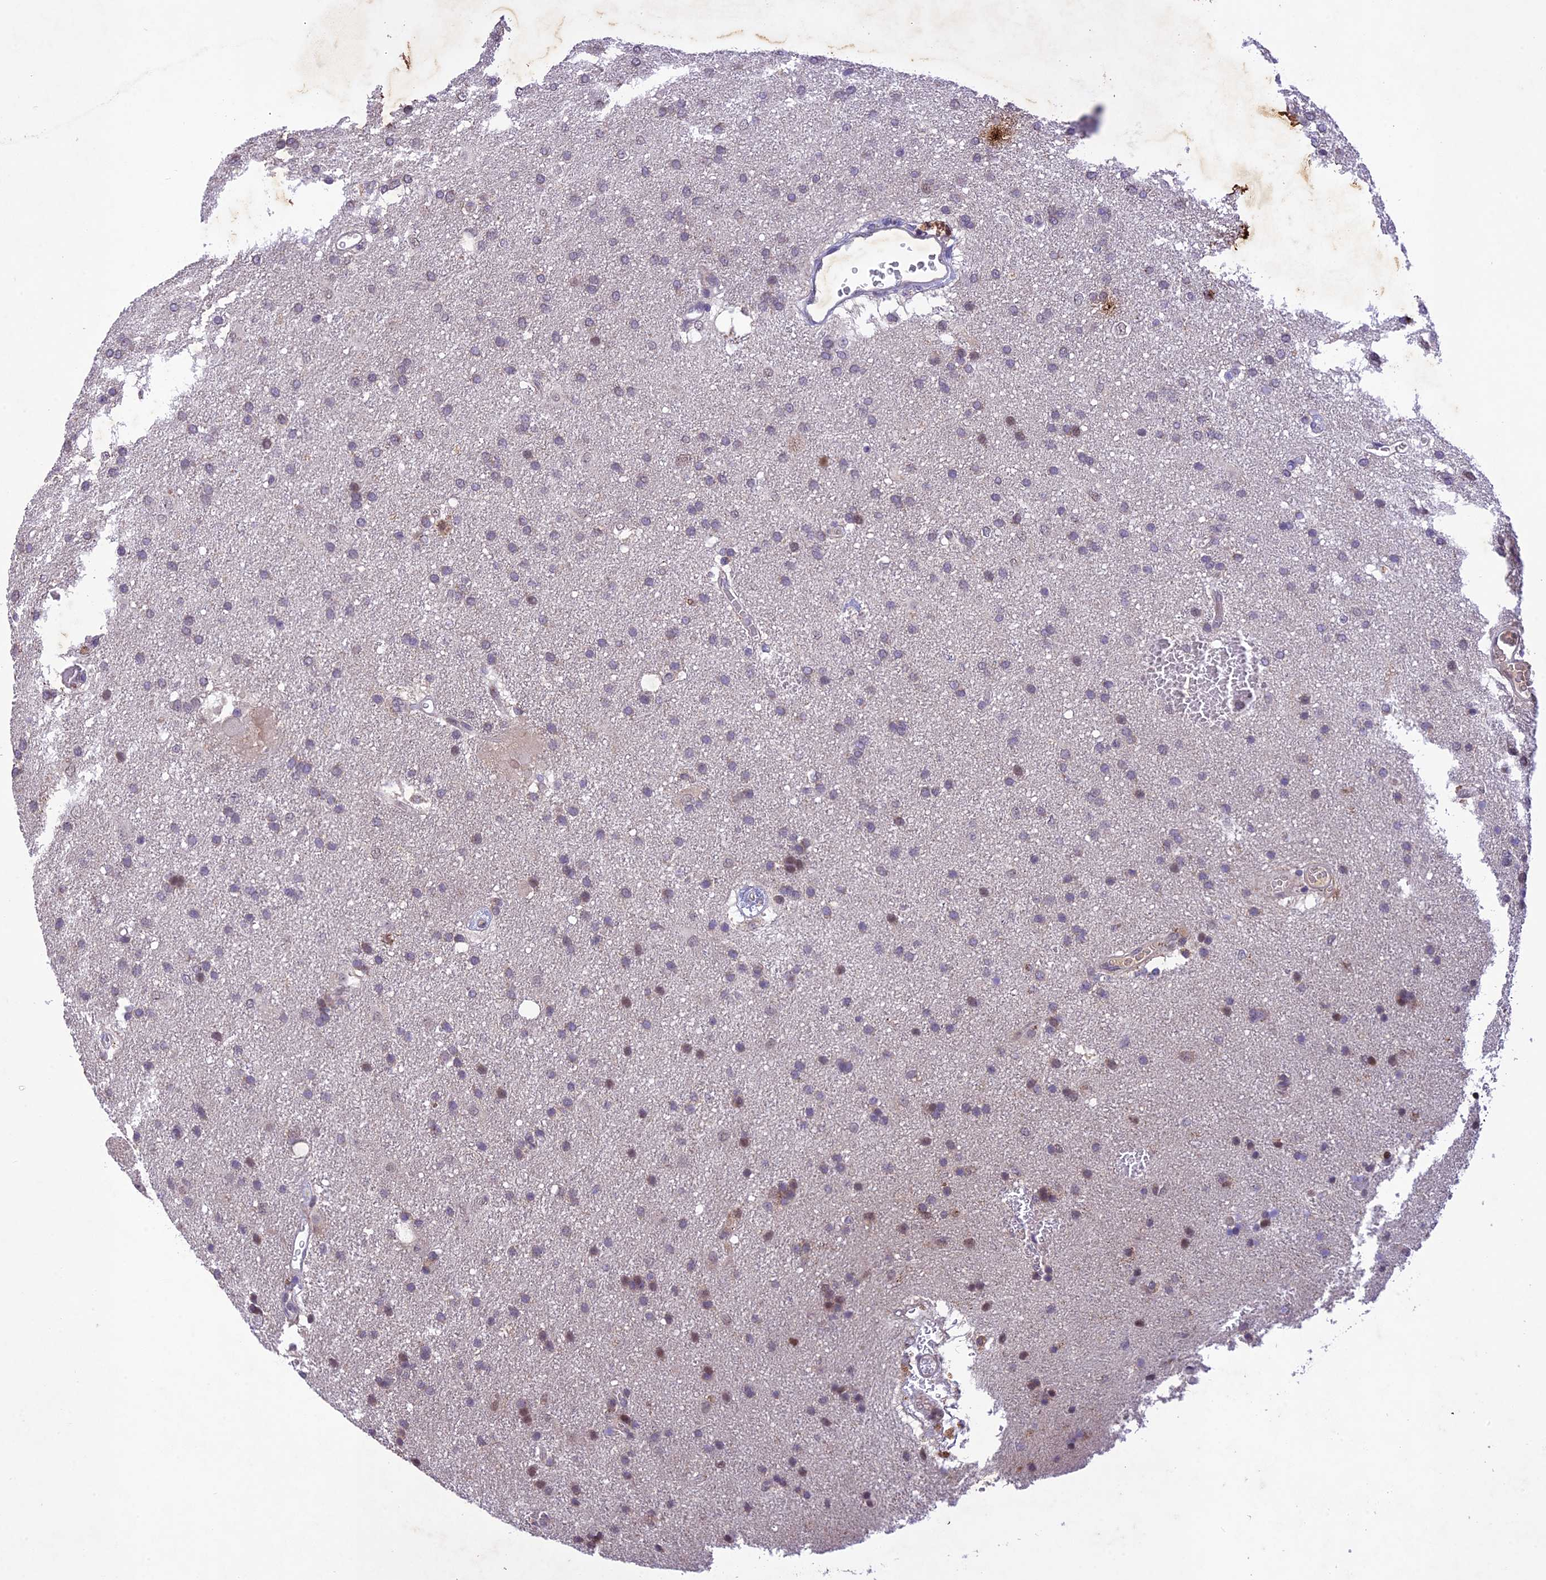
{"staining": {"intensity": "weak", "quantity": "<25%", "location": "cytoplasmic/membranous"}, "tissue": "glioma", "cell_type": "Tumor cells", "image_type": "cancer", "snomed": [{"axis": "morphology", "description": "Glioma, malignant, Low grade"}, {"axis": "topography", "description": "Brain"}], "caption": "Immunohistochemistry of human glioma reveals no staining in tumor cells.", "gene": "ANKRD52", "patient": {"sex": "male", "age": 66}}